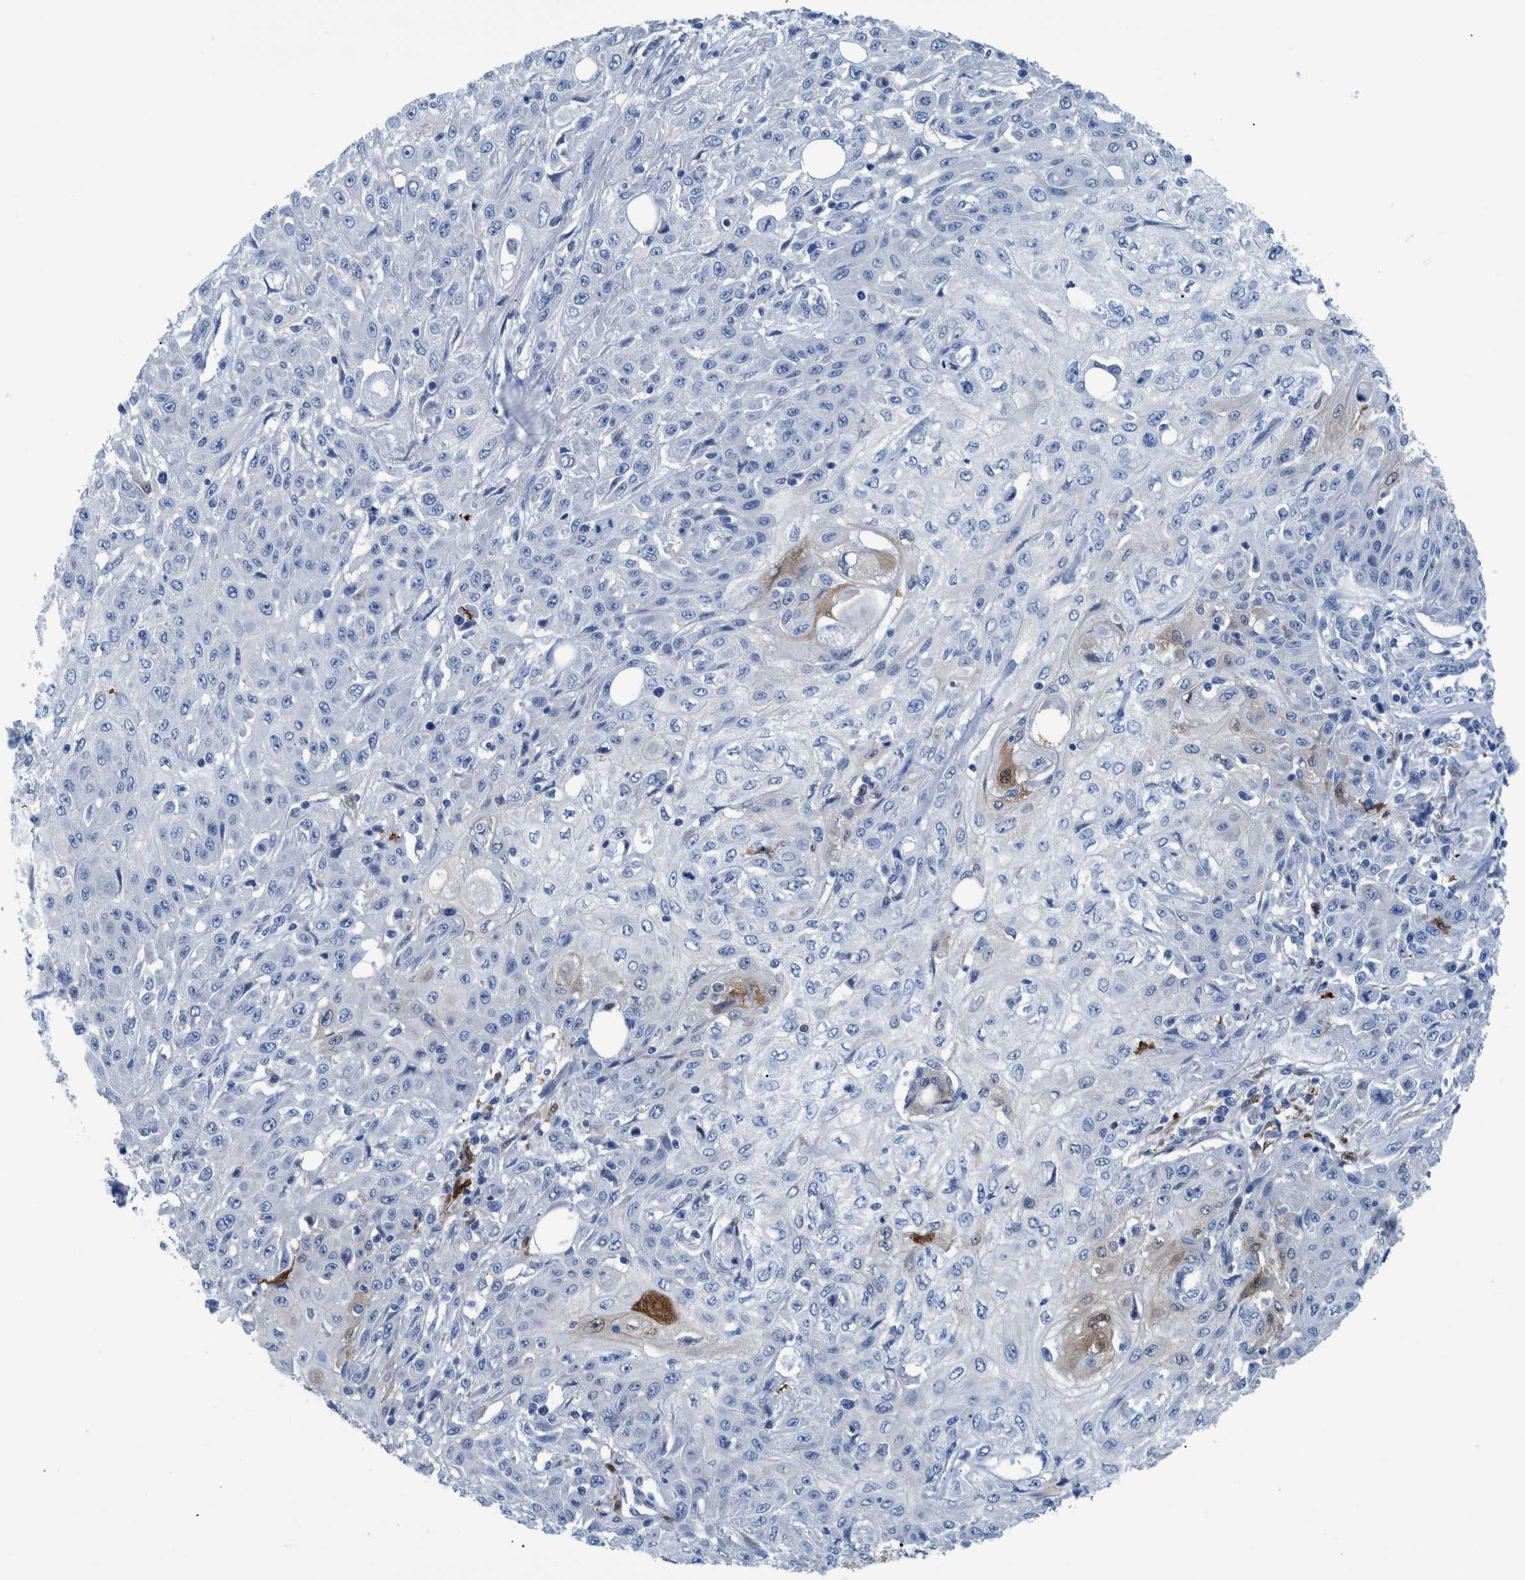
{"staining": {"intensity": "moderate", "quantity": "<25%", "location": "cytoplasmic/membranous,nuclear"}, "tissue": "skin cancer", "cell_type": "Tumor cells", "image_type": "cancer", "snomed": [{"axis": "morphology", "description": "Squamous cell carcinoma, NOS"}, {"axis": "morphology", "description": "Squamous cell carcinoma, metastatic, NOS"}, {"axis": "topography", "description": "Skin"}, {"axis": "topography", "description": "Lymph node"}], "caption": "Immunohistochemistry (DAB (3,3'-diaminobenzidine)) staining of skin cancer (metastatic squamous cell carcinoma) reveals moderate cytoplasmic/membranous and nuclear protein expression in about <25% of tumor cells.", "gene": "IDO1", "patient": {"sex": "male", "age": 75}}